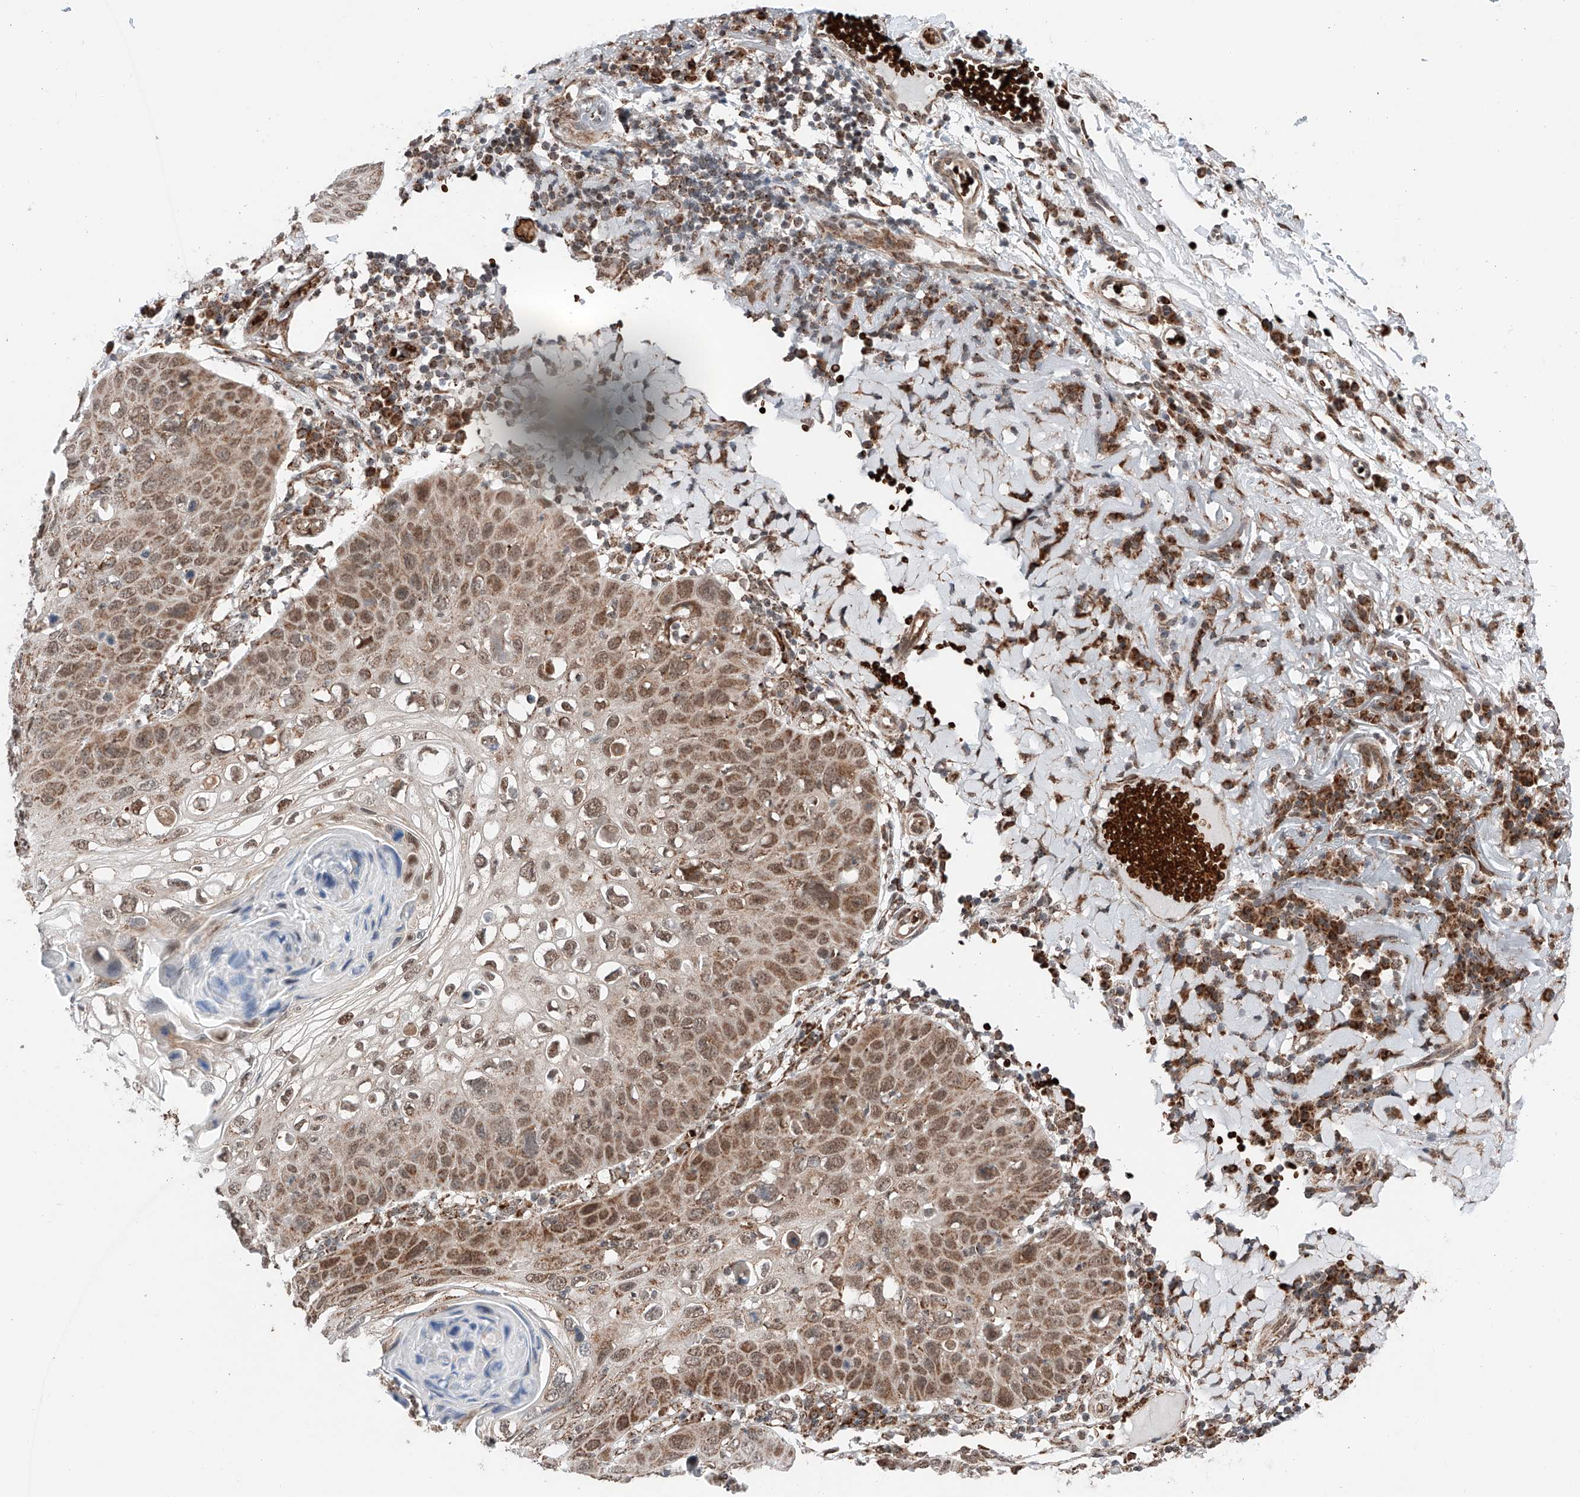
{"staining": {"intensity": "moderate", "quantity": ">75%", "location": "cytoplasmic/membranous,nuclear"}, "tissue": "skin cancer", "cell_type": "Tumor cells", "image_type": "cancer", "snomed": [{"axis": "morphology", "description": "Squamous cell carcinoma, NOS"}, {"axis": "topography", "description": "Skin"}], "caption": "Immunohistochemical staining of human skin cancer (squamous cell carcinoma) exhibits medium levels of moderate cytoplasmic/membranous and nuclear protein expression in approximately >75% of tumor cells. (DAB = brown stain, brightfield microscopy at high magnification).", "gene": "ZSCAN29", "patient": {"sex": "female", "age": 90}}